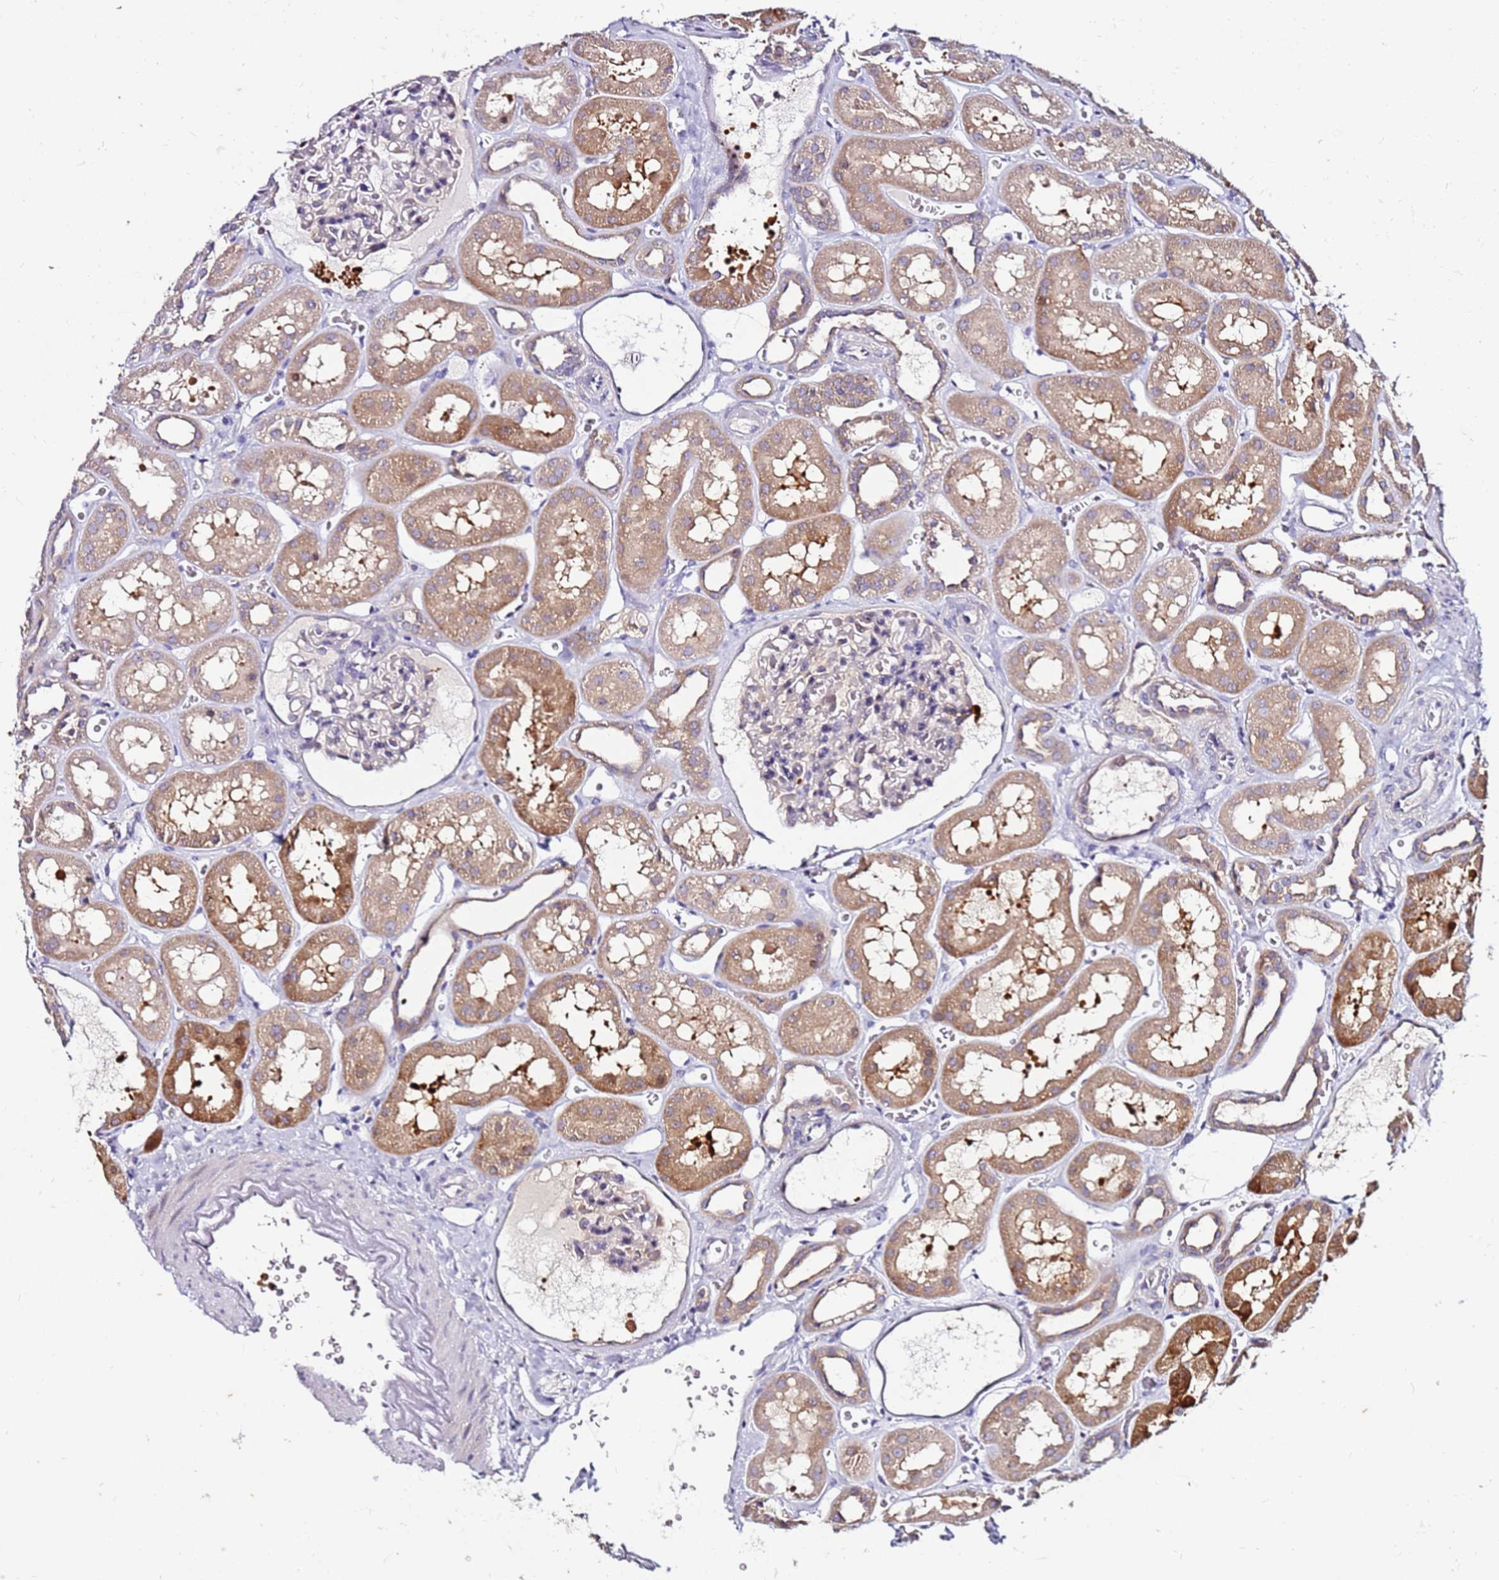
{"staining": {"intensity": "moderate", "quantity": "<25%", "location": "cytoplasmic/membranous"}, "tissue": "kidney", "cell_type": "Cells in glomeruli", "image_type": "normal", "snomed": [{"axis": "morphology", "description": "Normal tissue, NOS"}, {"axis": "topography", "description": "Kidney"}], "caption": "Human kidney stained for a protein (brown) reveals moderate cytoplasmic/membranous positive expression in approximately <25% of cells in glomeruli.", "gene": "SRRM5", "patient": {"sex": "female", "age": 41}}